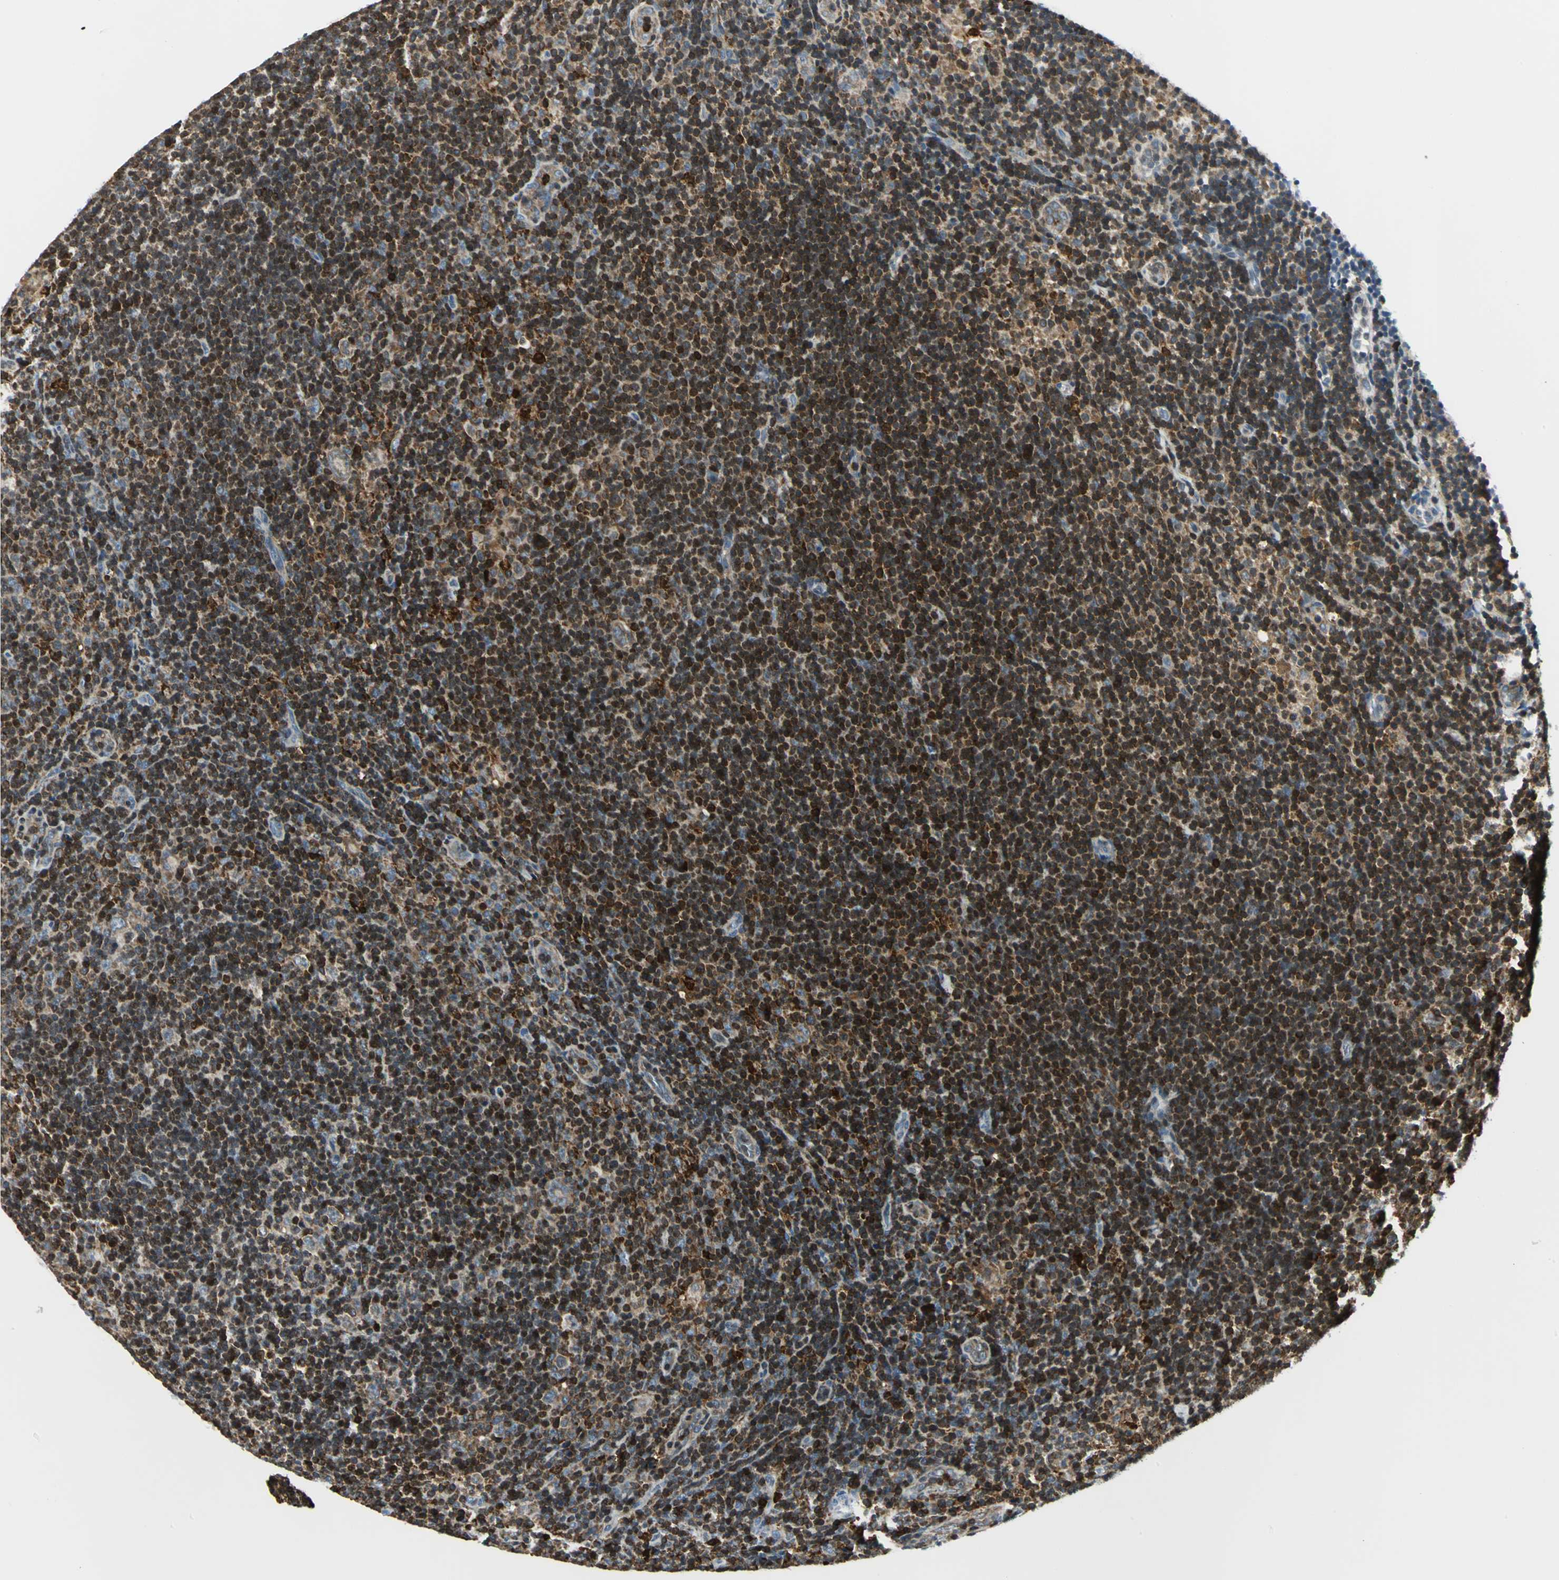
{"staining": {"intensity": "strong", "quantity": ">75%", "location": "cytoplasmic/membranous"}, "tissue": "lymphoma", "cell_type": "Tumor cells", "image_type": "cancer", "snomed": [{"axis": "morphology", "description": "Hodgkin's disease, NOS"}, {"axis": "topography", "description": "Lymph node"}], "caption": "Approximately >75% of tumor cells in human lymphoma display strong cytoplasmic/membranous protein staining as visualized by brown immunohistochemical staining.", "gene": "USP40", "patient": {"sex": "female", "age": 57}}